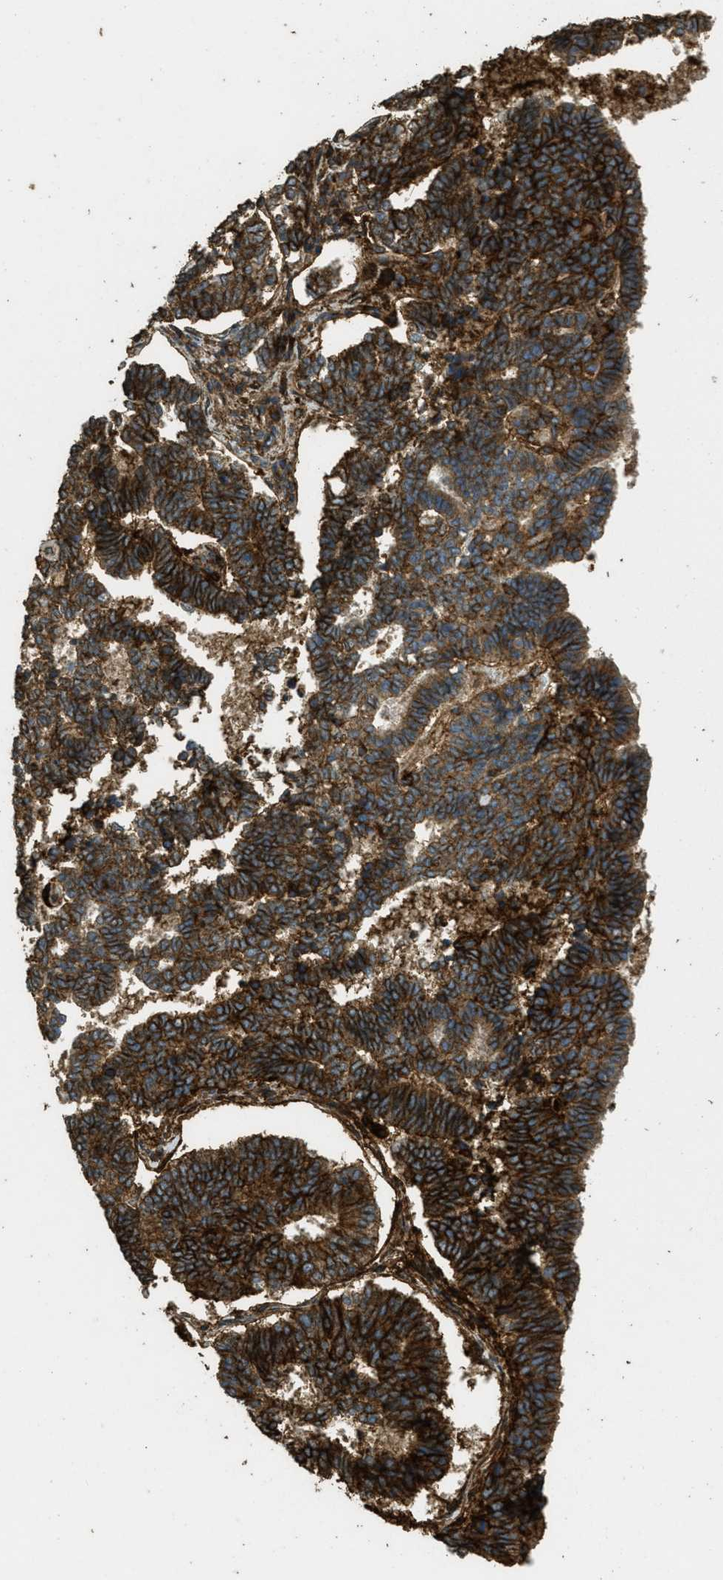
{"staining": {"intensity": "strong", "quantity": ">75%", "location": "cytoplasmic/membranous"}, "tissue": "endometrial cancer", "cell_type": "Tumor cells", "image_type": "cancer", "snomed": [{"axis": "morphology", "description": "Adenocarcinoma, NOS"}, {"axis": "topography", "description": "Endometrium"}], "caption": "Immunohistochemical staining of endometrial cancer displays high levels of strong cytoplasmic/membranous protein staining in approximately >75% of tumor cells.", "gene": "CD276", "patient": {"sex": "female", "age": 70}}